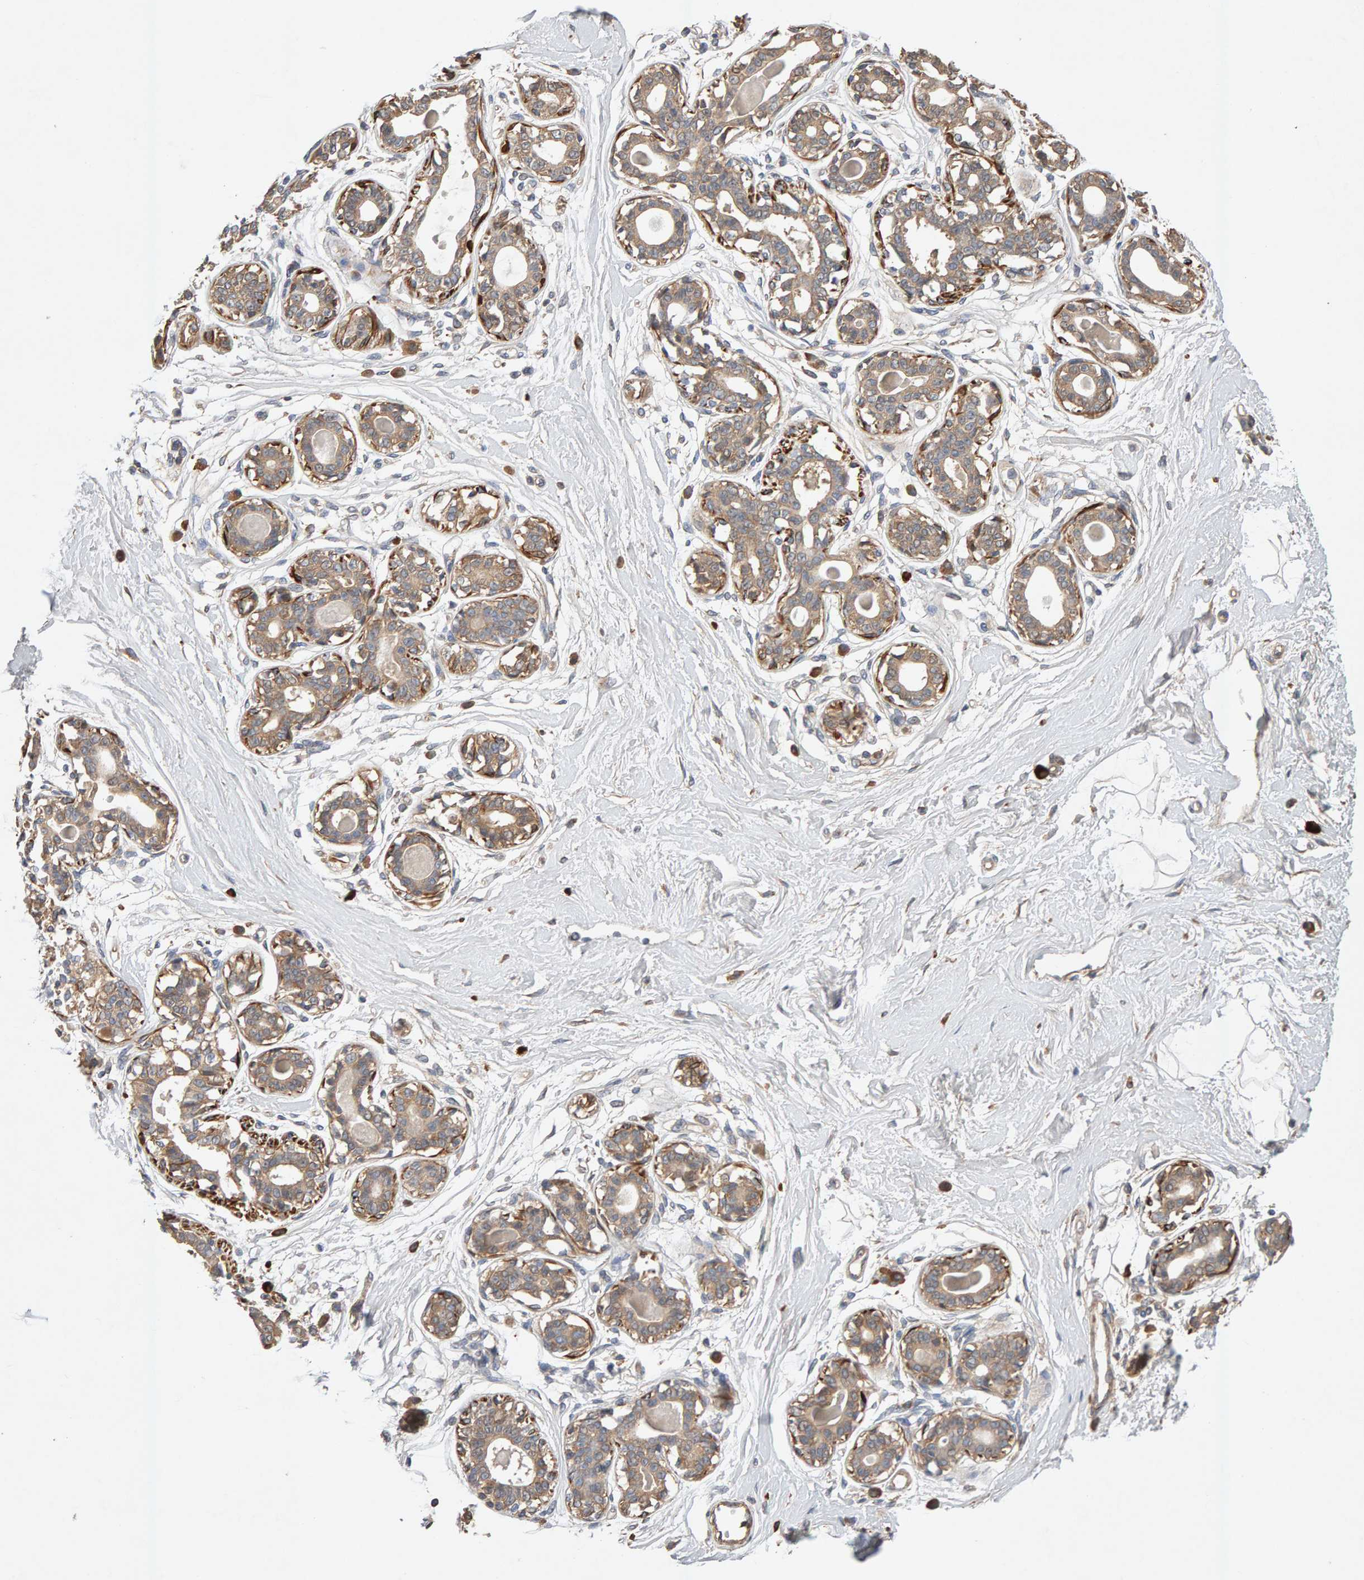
{"staining": {"intensity": "moderate", "quantity": "<25%", "location": "cytoplasmic/membranous"}, "tissue": "breast", "cell_type": "Adipocytes", "image_type": "normal", "snomed": [{"axis": "morphology", "description": "Normal tissue, NOS"}, {"axis": "topography", "description": "Breast"}], "caption": "Protein expression analysis of normal human breast reveals moderate cytoplasmic/membranous expression in about <25% of adipocytes. Nuclei are stained in blue.", "gene": "RNF19A", "patient": {"sex": "female", "age": 45}}